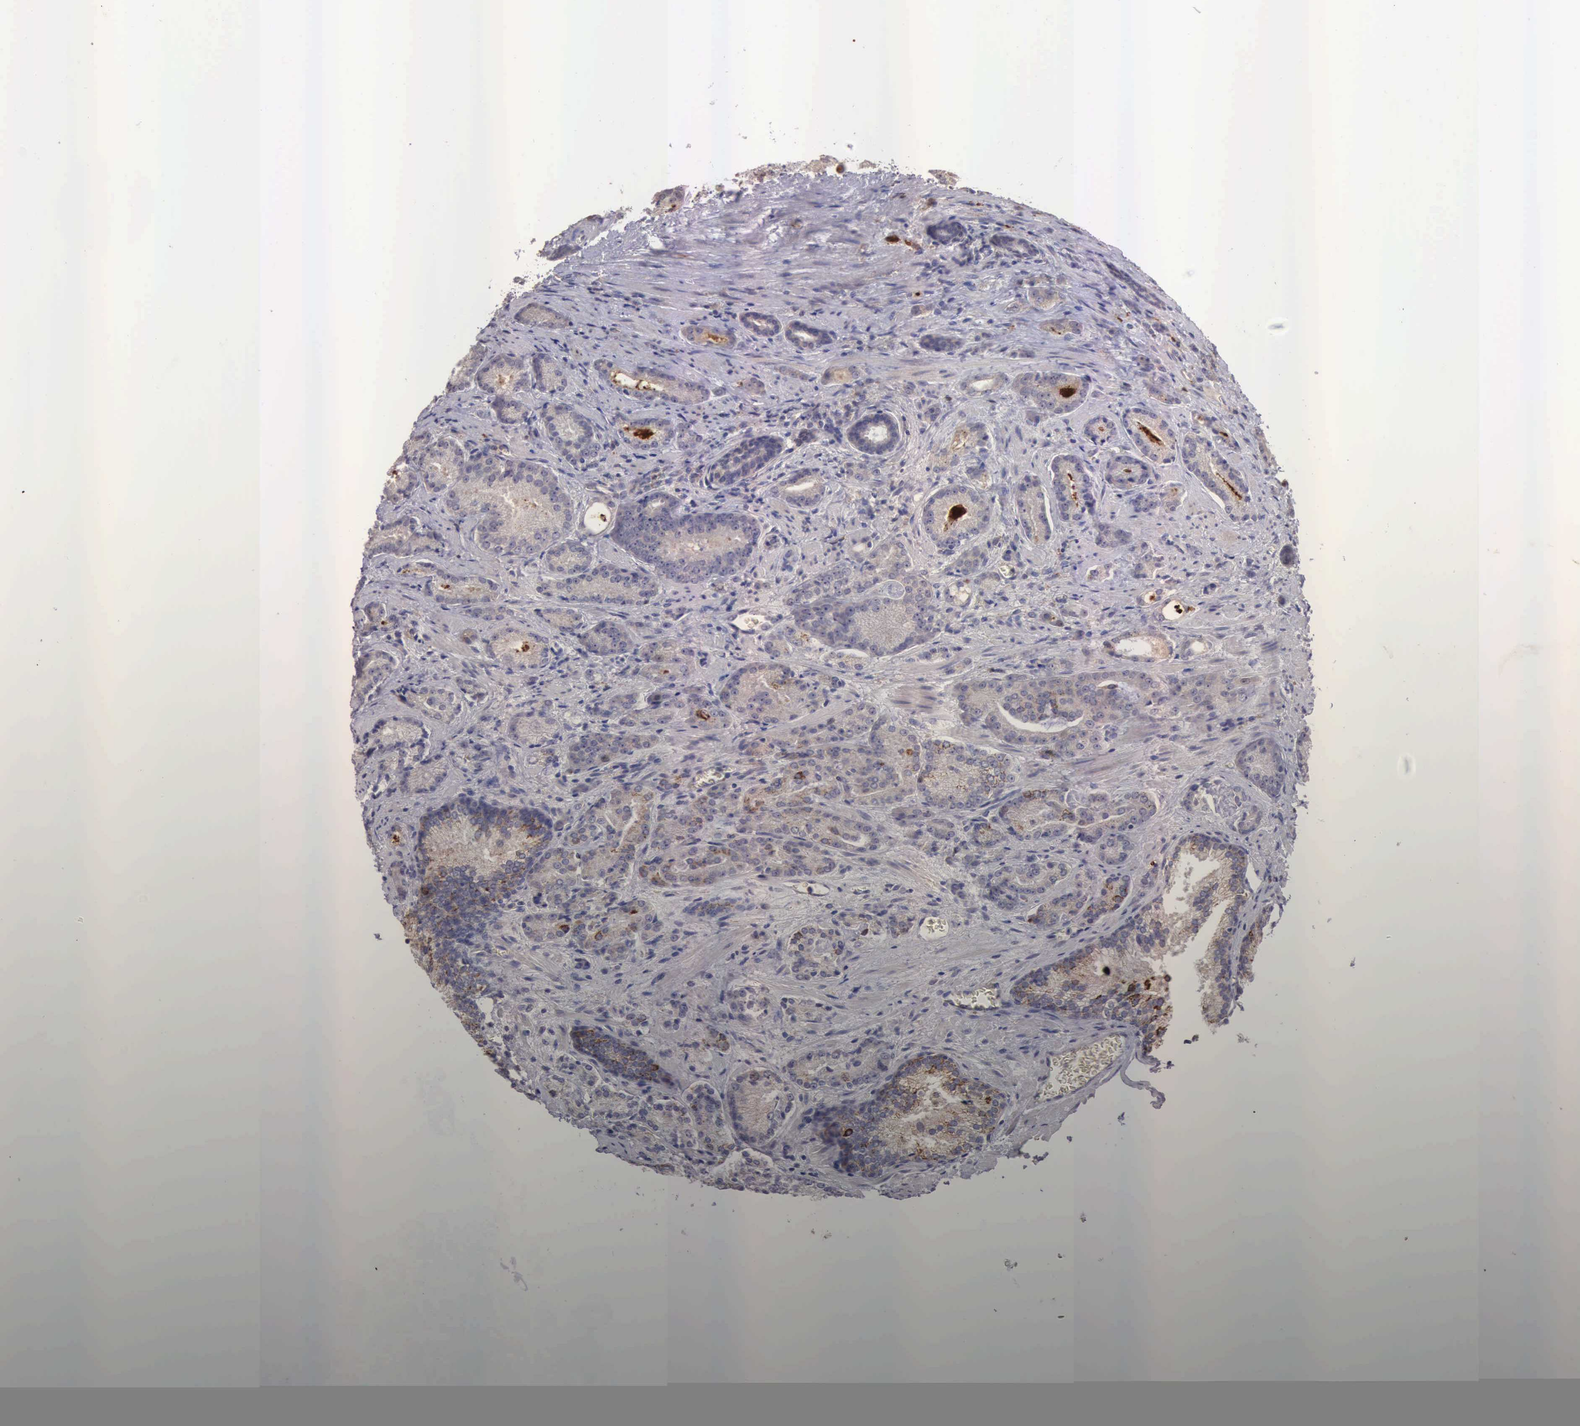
{"staining": {"intensity": "weak", "quantity": ">75%", "location": "cytoplasmic/membranous"}, "tissue": "prostate cancer", "cell_type": "Tumor cells", "image_type": "cancer", "snomed": [{"axis": "morphology", "description": "Adenocarcinoma, Medium grade"}, {"axis": "topography", "description": "Prostate"}], "caption": "Prostate cancer (adenocarcinoma (medium-grade)) tissue shows weak cytoplasmic/membranous staining in approximately >75% of tumor cells, visualized by immunohistochemistry.", "gene": "CDC45", "patient": {"sex": "male", "age": 68}}